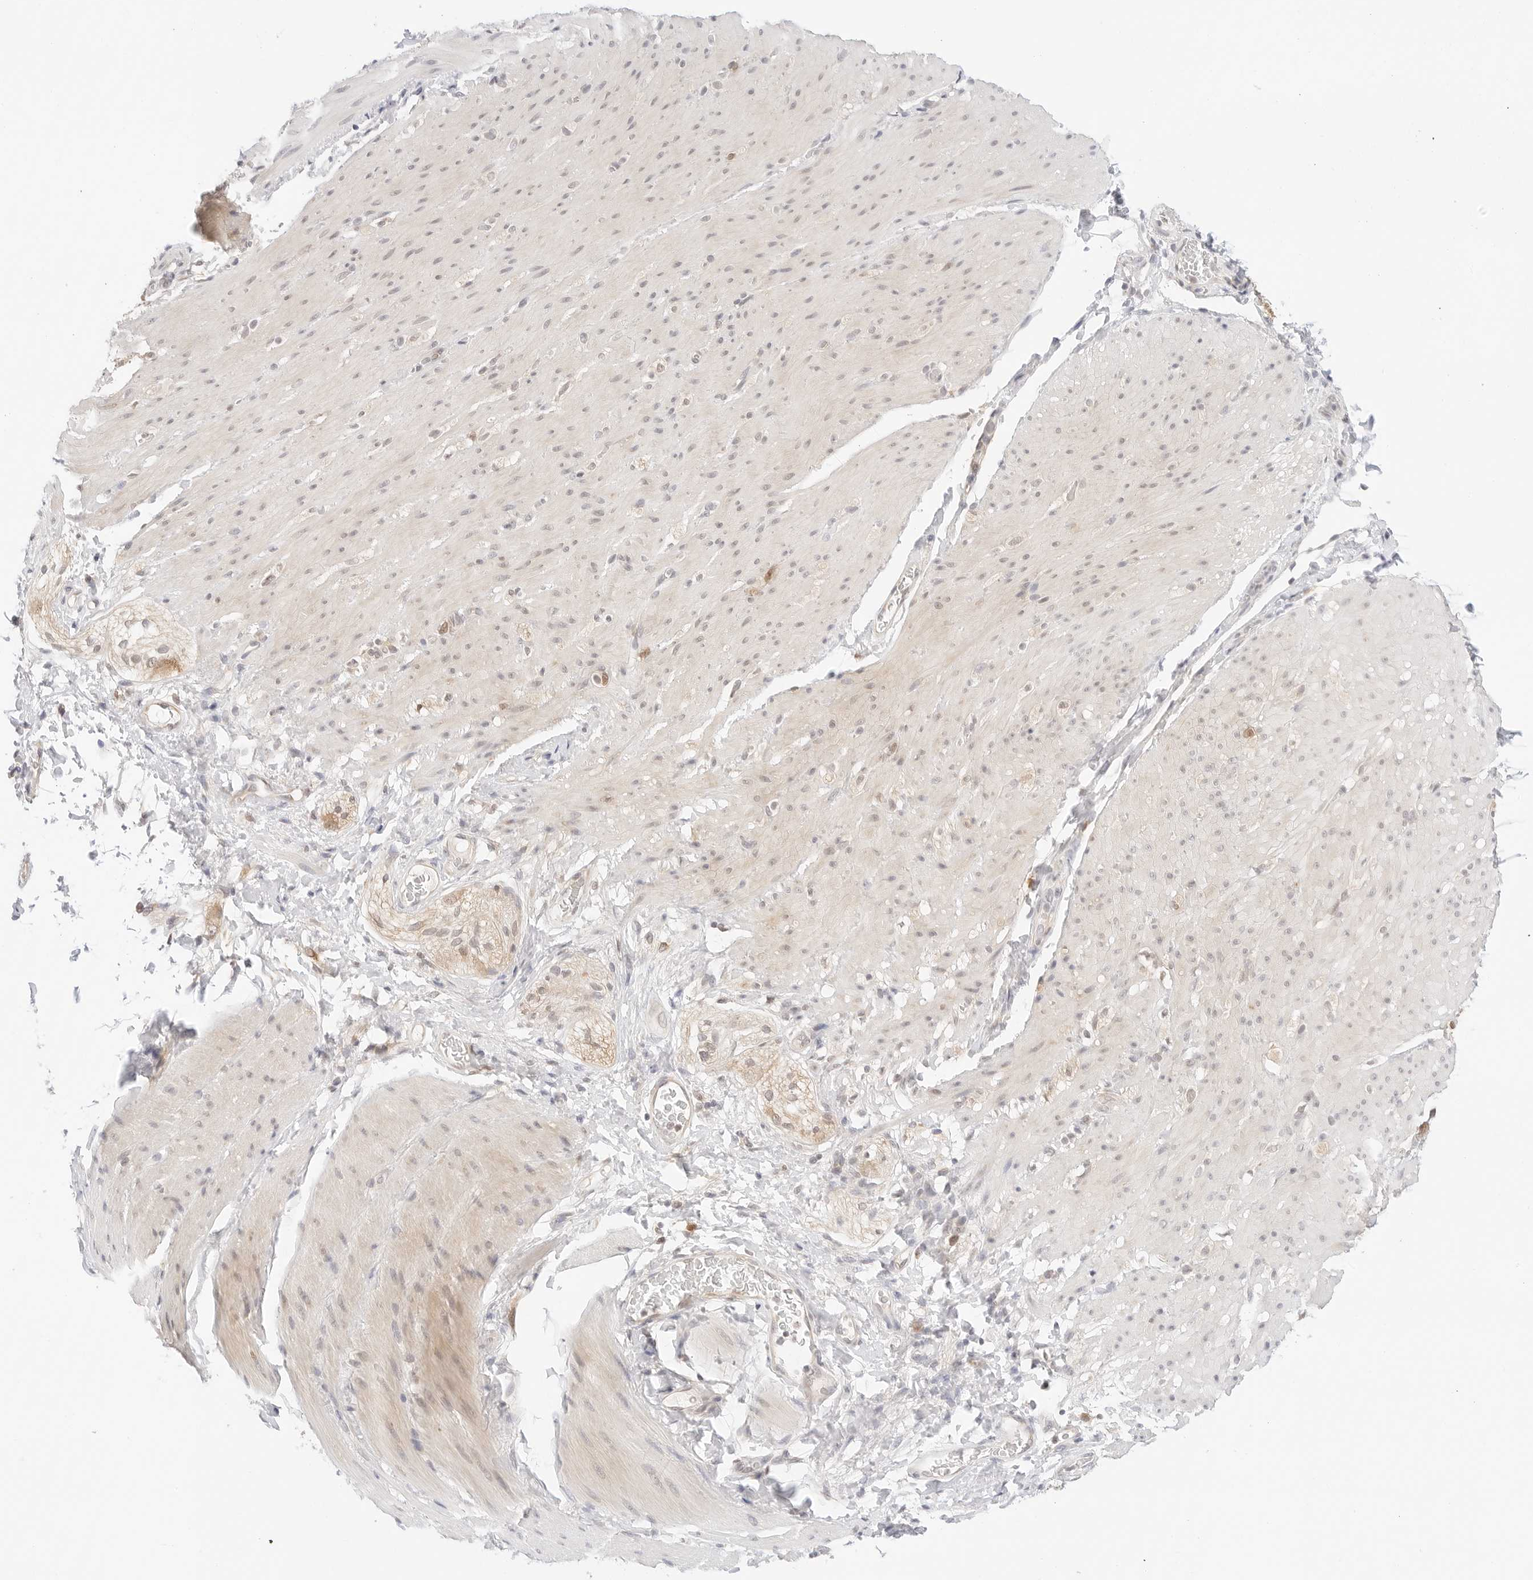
{"staining": {"intensity": "weak", "quantity": "<25%", "location": "cytoplasmic/membranous"}, "tissue": "smooth muscle", "cell_type": "Smooth muscle cells", "image_type": "normal", "snomed": [{"axis": "morphology", "description": "Normal tissue, NOS"}, {"axis": "topography", "description": "Smooth muscle"}, {"axis": "topography", "description": "Small intestine"}], "caption": "Protein analysis of benign smooth muscle exhibits no significant expression in smooth muscle cells. (Stains: DAB (3,3'-diaminobenzidine) immunohistochemistry (IHC) with hematoxylin counter stain, Microscopy: brightfield microscopy at high magnification).", "gene": "ERO1B", "patient": {"sex": "female", "age": 84}}